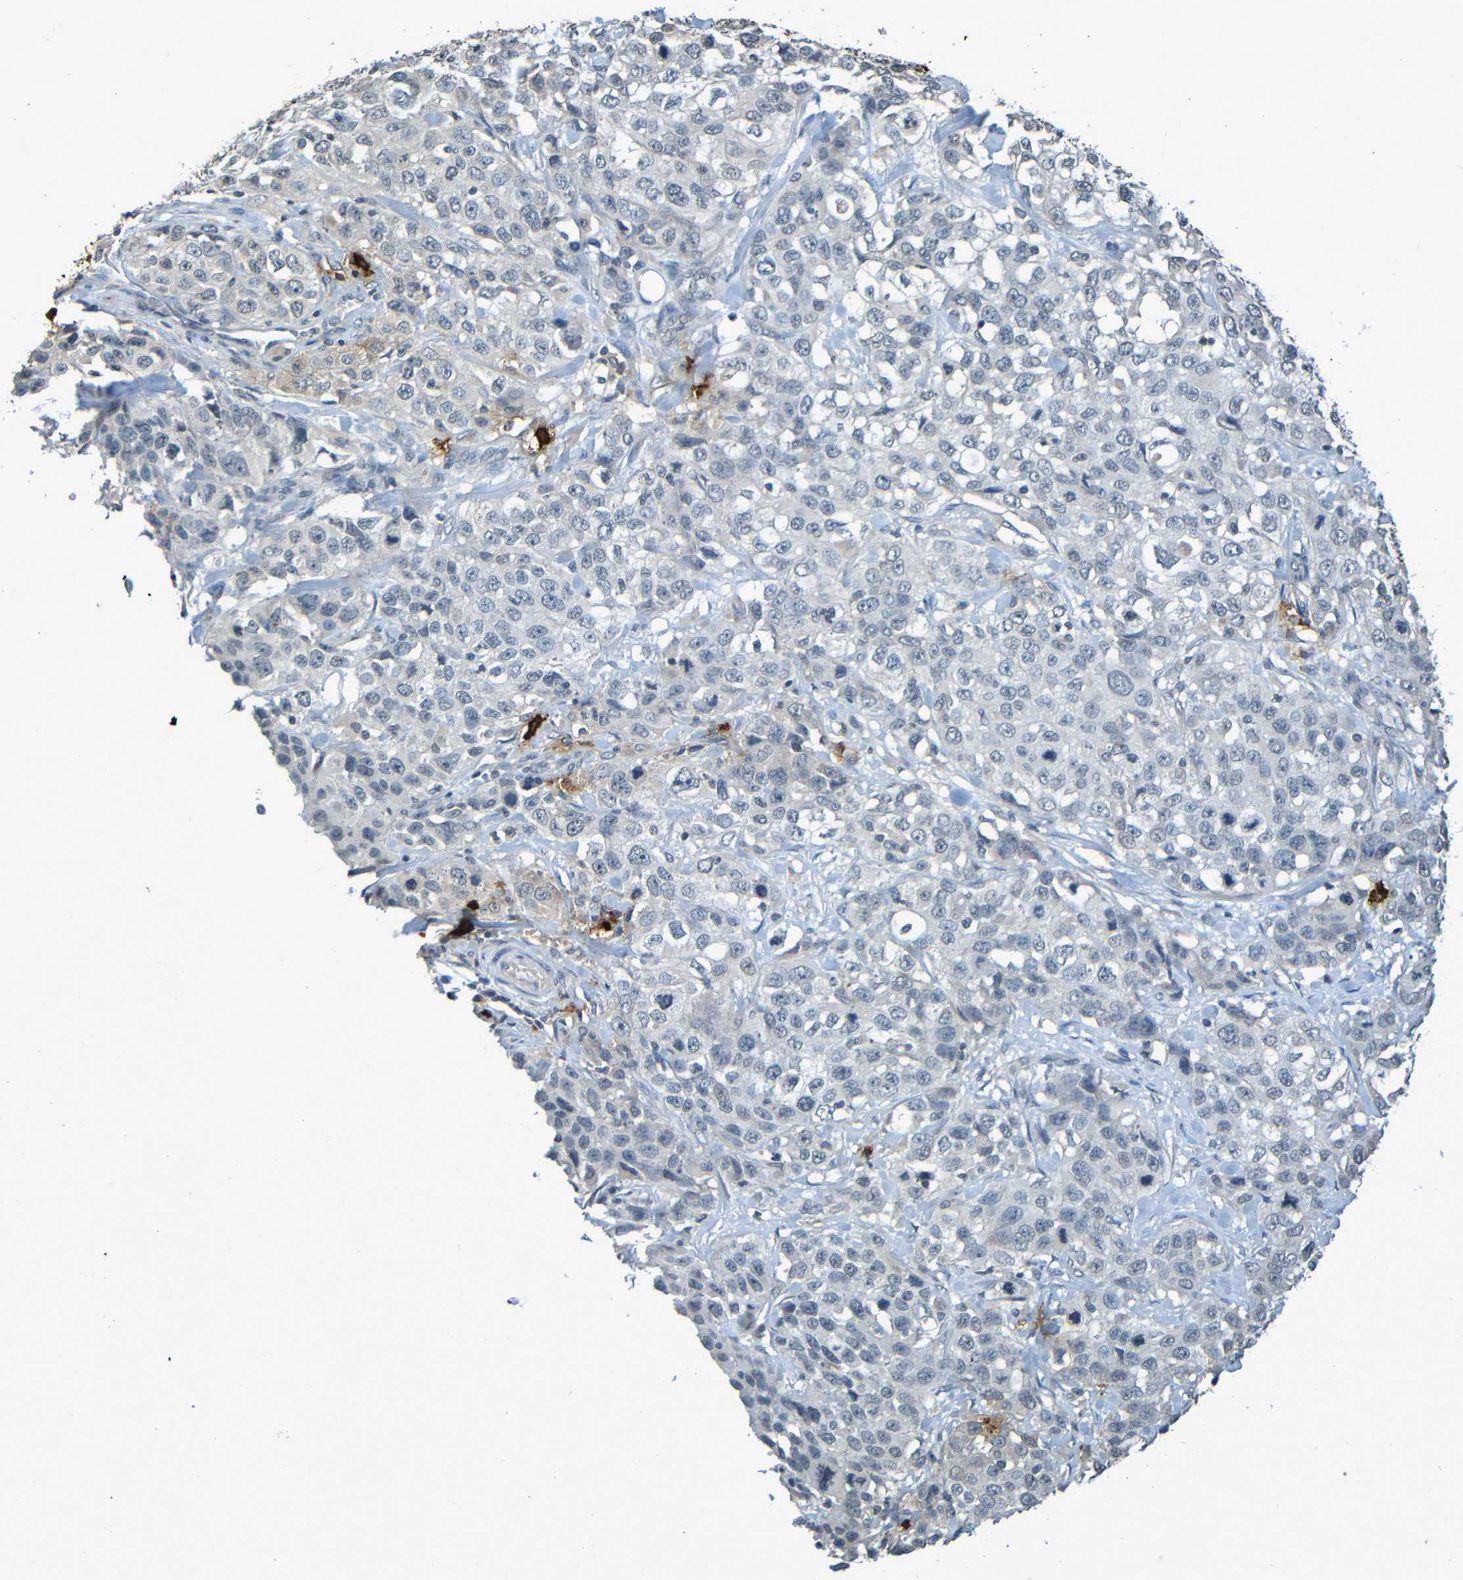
{"staining": {"intensity": "negative", "quantity": "none", "location": "none"}, "tissue": "stomach cancer", "cell_type": "Tumor cells", "image_type": "cancer", "snomed": [{"axis": "morphology", "description": "Normal tissue, NOS"}, {"axis": "morphology", "description": "Adenocarcinoma, NOS"}, {"axis": "topography", "description": "Stomach"}], "caption": "Immunohistochemistry (IHC) photomicrograph of neoplastic tissue: adenocarcinoma (stomach) stained with DAB displays no significant protein staining in tumor cells.", "gene": "C3AR1", "patient": {"sex": "male", "age": 48}}